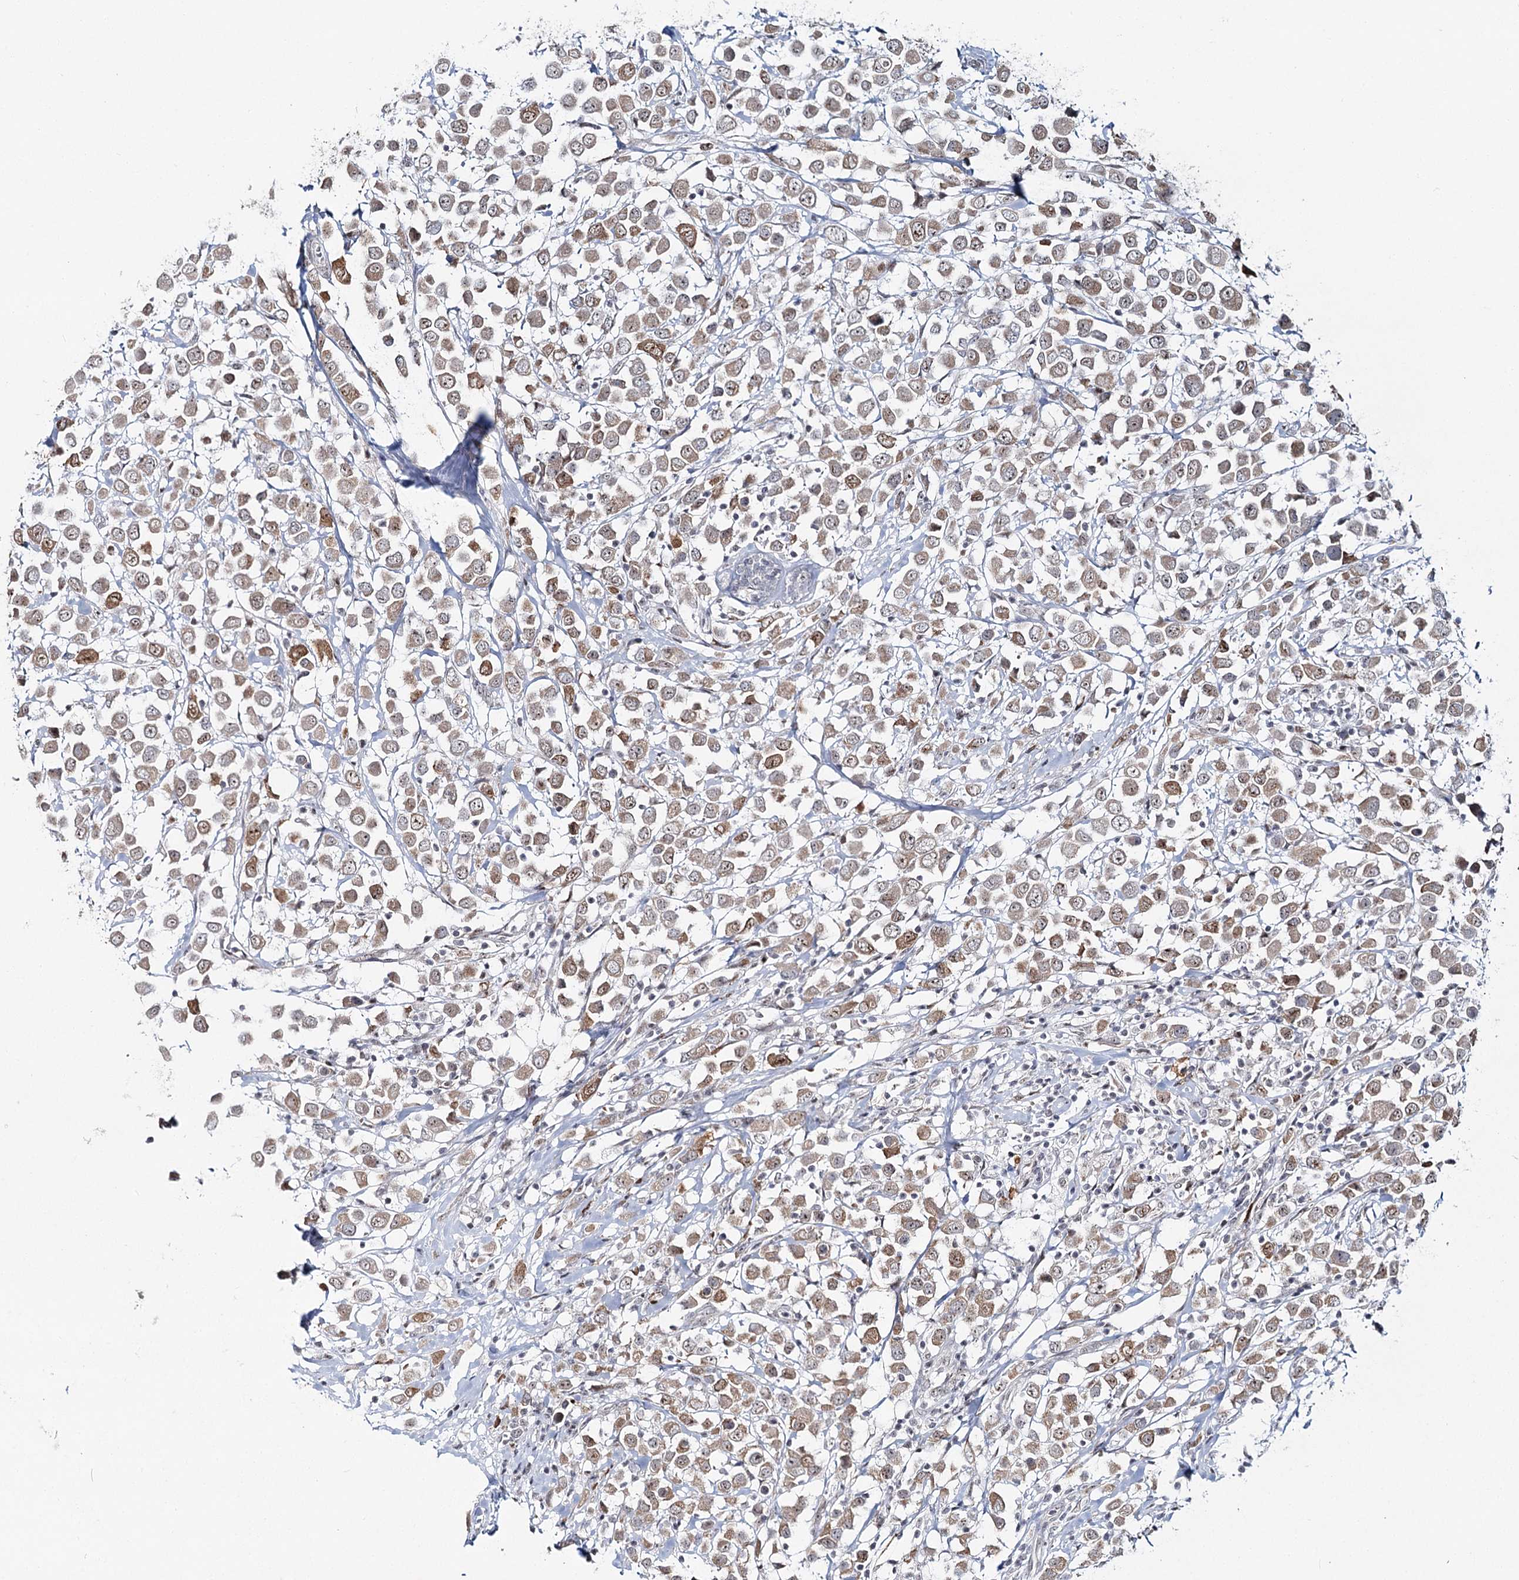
{"staining": {"intensity": "moderate", "quantity": ">75%", "location": "cytoplasmic/membranous,nuclear"}, "tissue": "breast cancer", "cell_type": "Tumor cells", "image_type": "cancer", "snomed": [{"axis": "morphology", "description": "Duct carcinoma"}, {"axis": "topography", "description": "Breast"}], "caption": "This is an image of IHC staining of breast cancer (intraductal carcinoma), which shows moderate expression in the cytoplasmic/membranous and nuclear of tumor cells.", "gene": "ATAD1", "patient": {"sex": "female", "age": 61}}